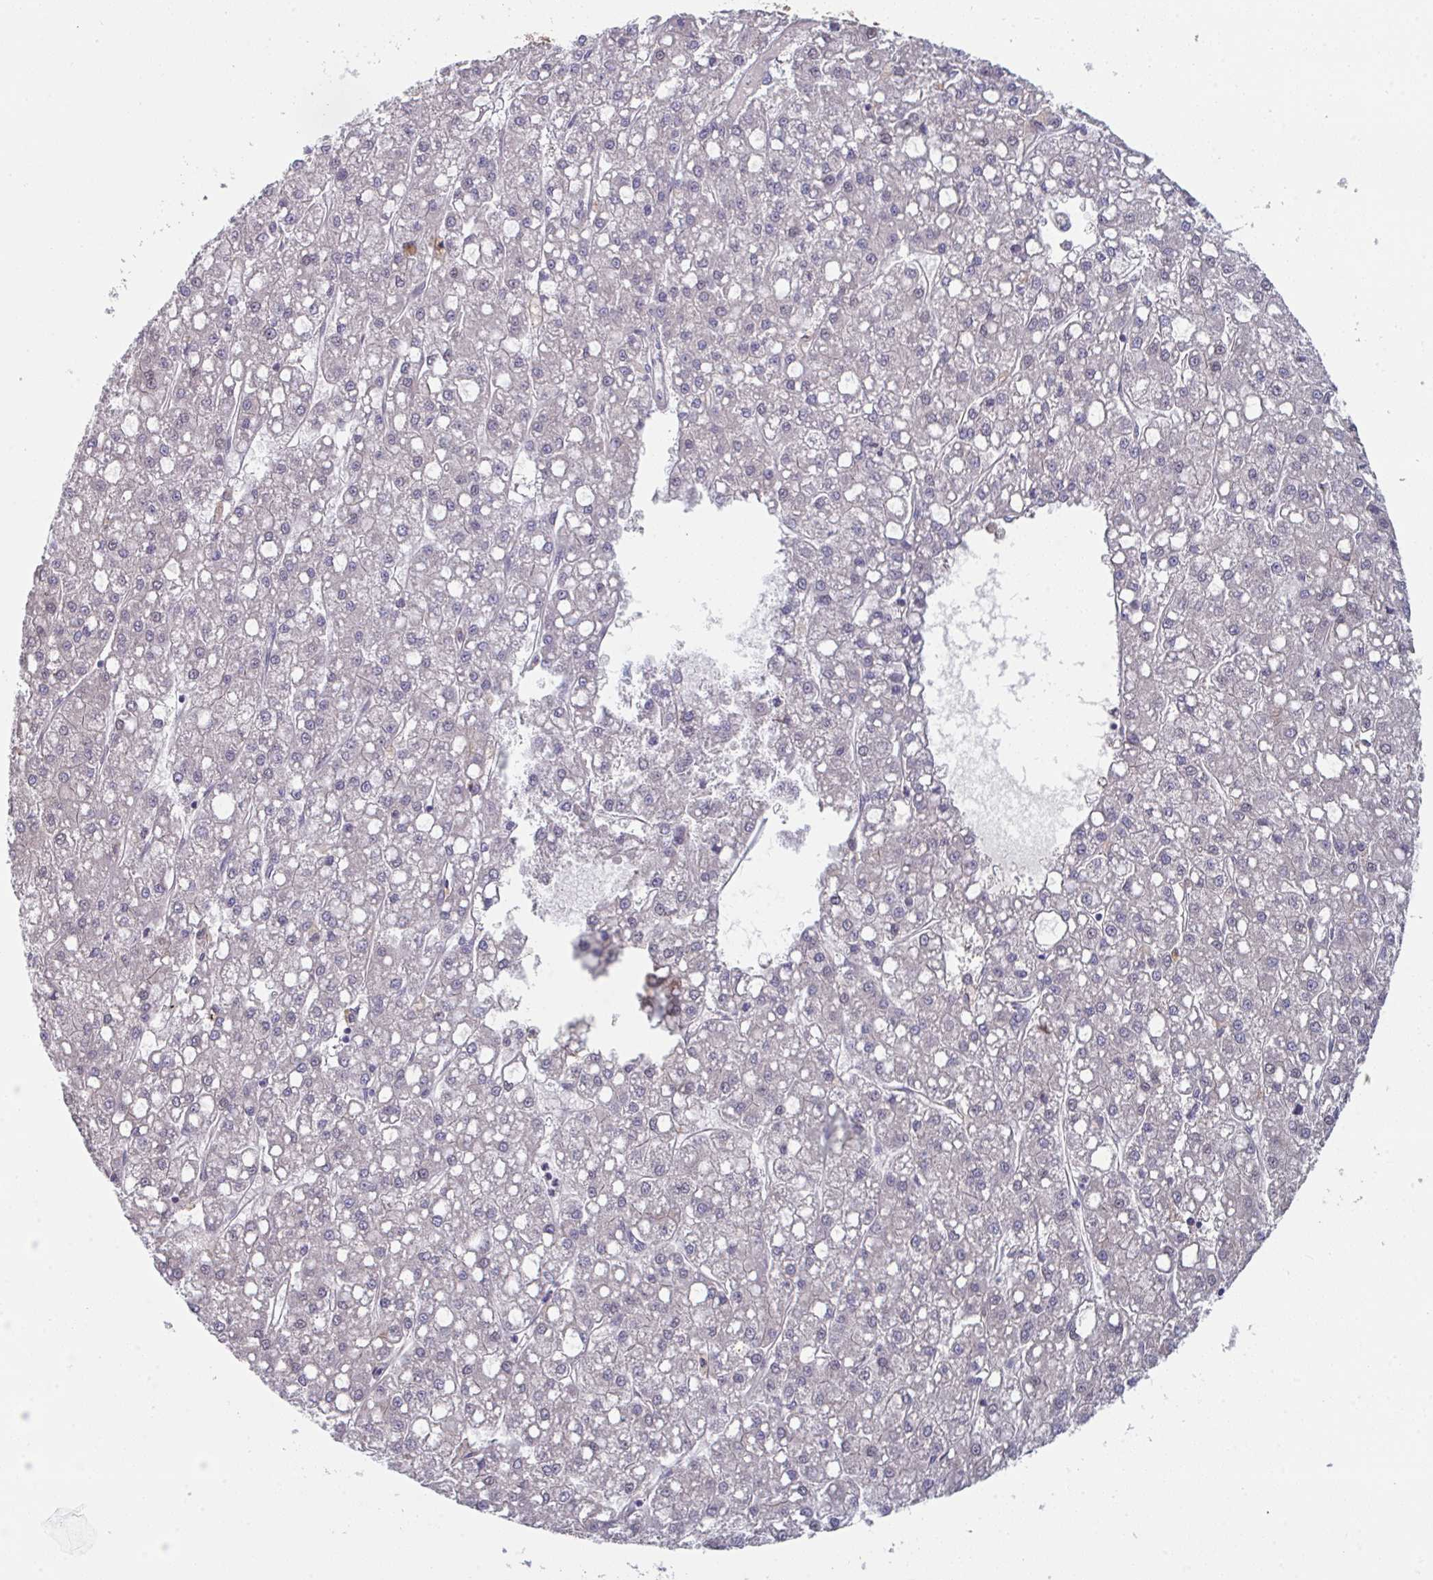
{"staining": {"intensity": "negative", "quantity": "none", "location": "none"}, "tissue": "liver cancer", "cell_type": "Tumor cells", "image_type": "cancer", "snomed": [{"axis": "morphology", "description": "Carcinoma, Hepatocellular, NOS"}, {"axis": "topography", "description": "Liver"}], "caption": "This is a histopathology image of immunohistochemistry (IHC) staining of liver cancer (hepatocellular carcinoma), which shows no staining in tumor cells.", "gene": "PTPRD", "patient": {"sex": "male", "age": 67}}